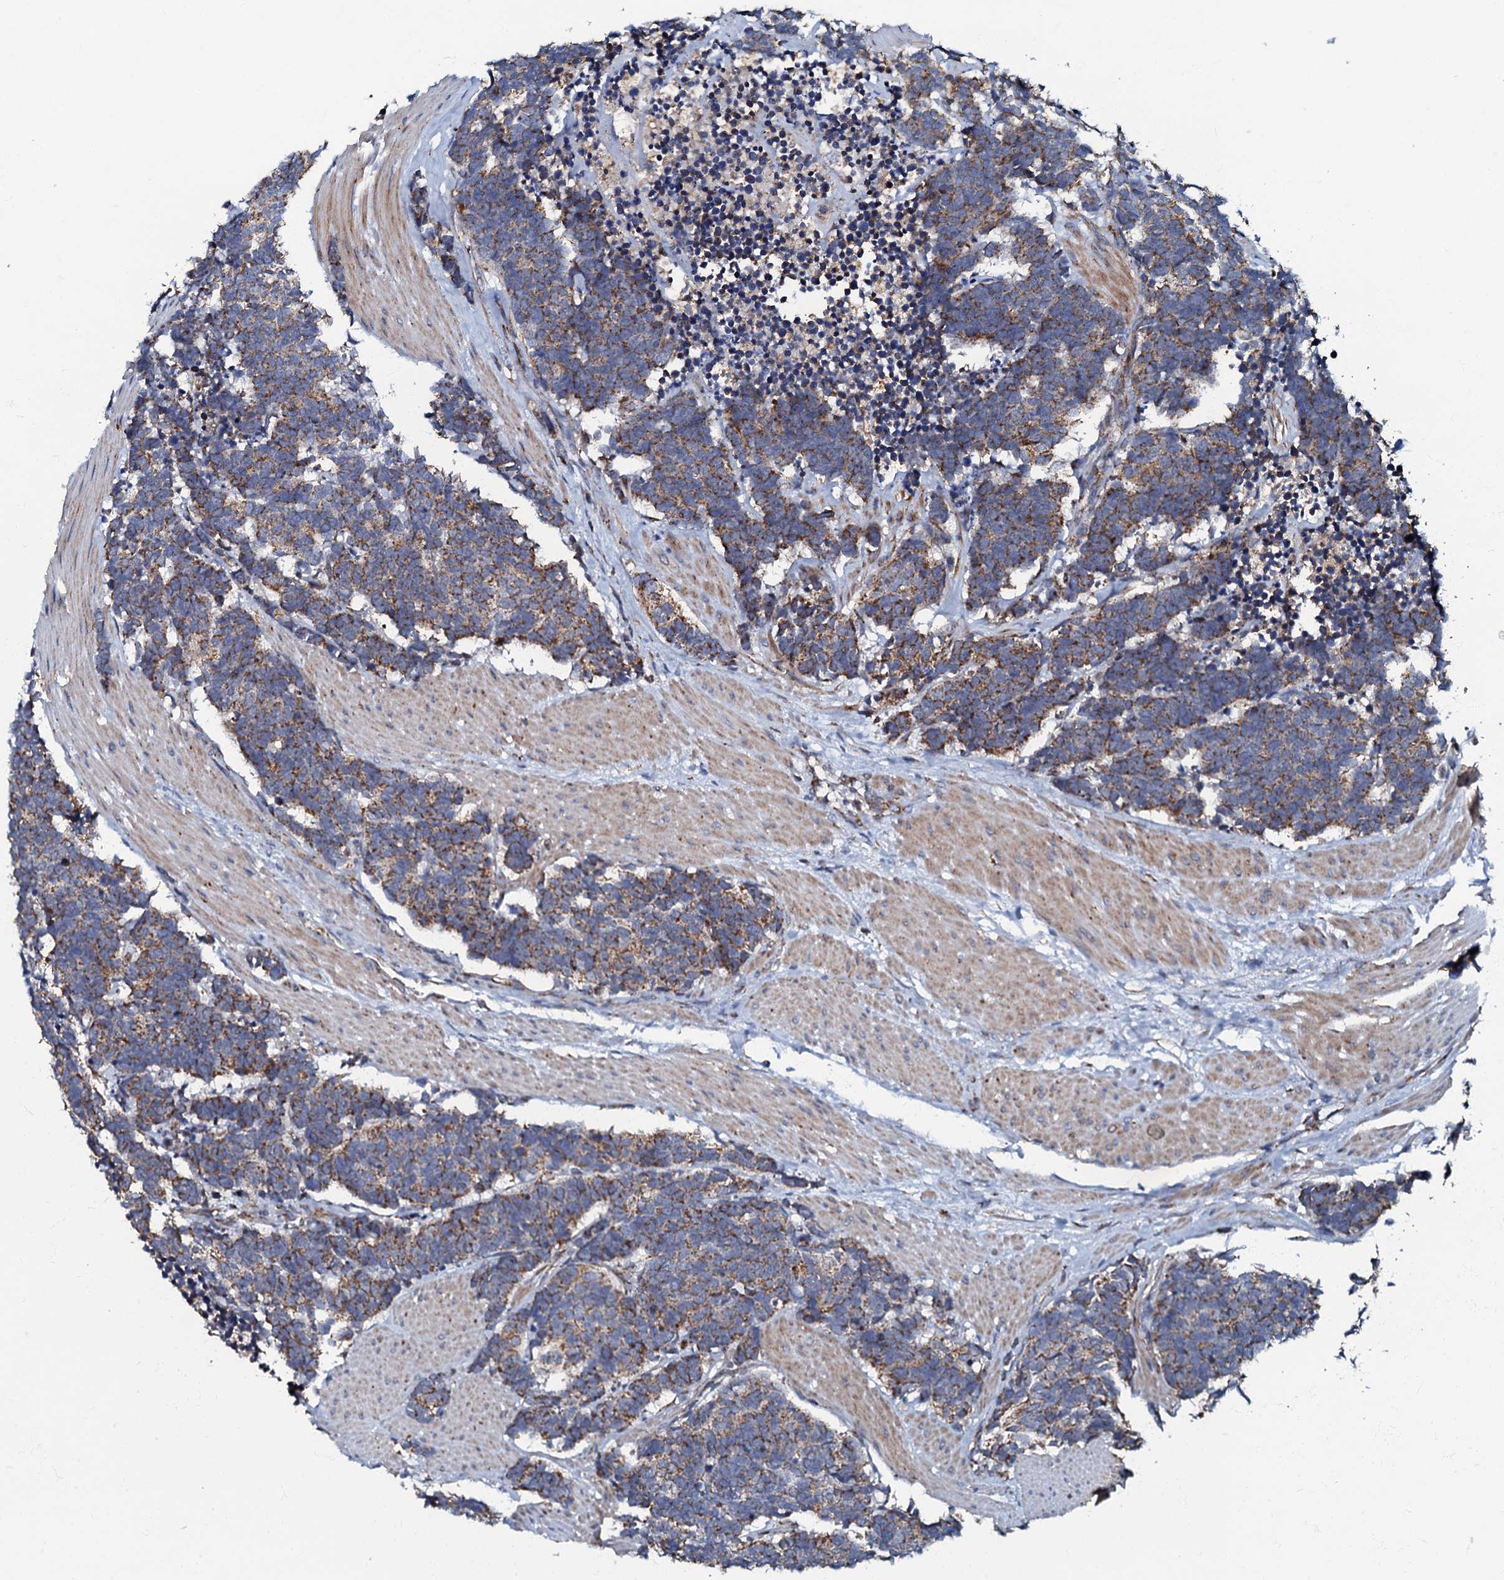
{"staining": {"intensity": "moderate", "quantity": ">75%", "location": "cytoplasmic/membranous"}, "tissue": "carcinoid", "cell_type": "Tumor cells", "image_type": "cancer", "snomed": [{"axis": "morphology", "description": "Carcinoma, NOS"}, {"axis": "morphology", "description": "Carcinoid, malignant, NOS"}, {"axis": "topography", "description": "Urinary bladder"}], "caption": "A medium amount of moderate cytoplasmic/membranous expression is appreciated in about >75% of tumor cells in carcinoid tissue.", "gene": "NDUFA12", "patient": {"sex": "male", "age": 57}}